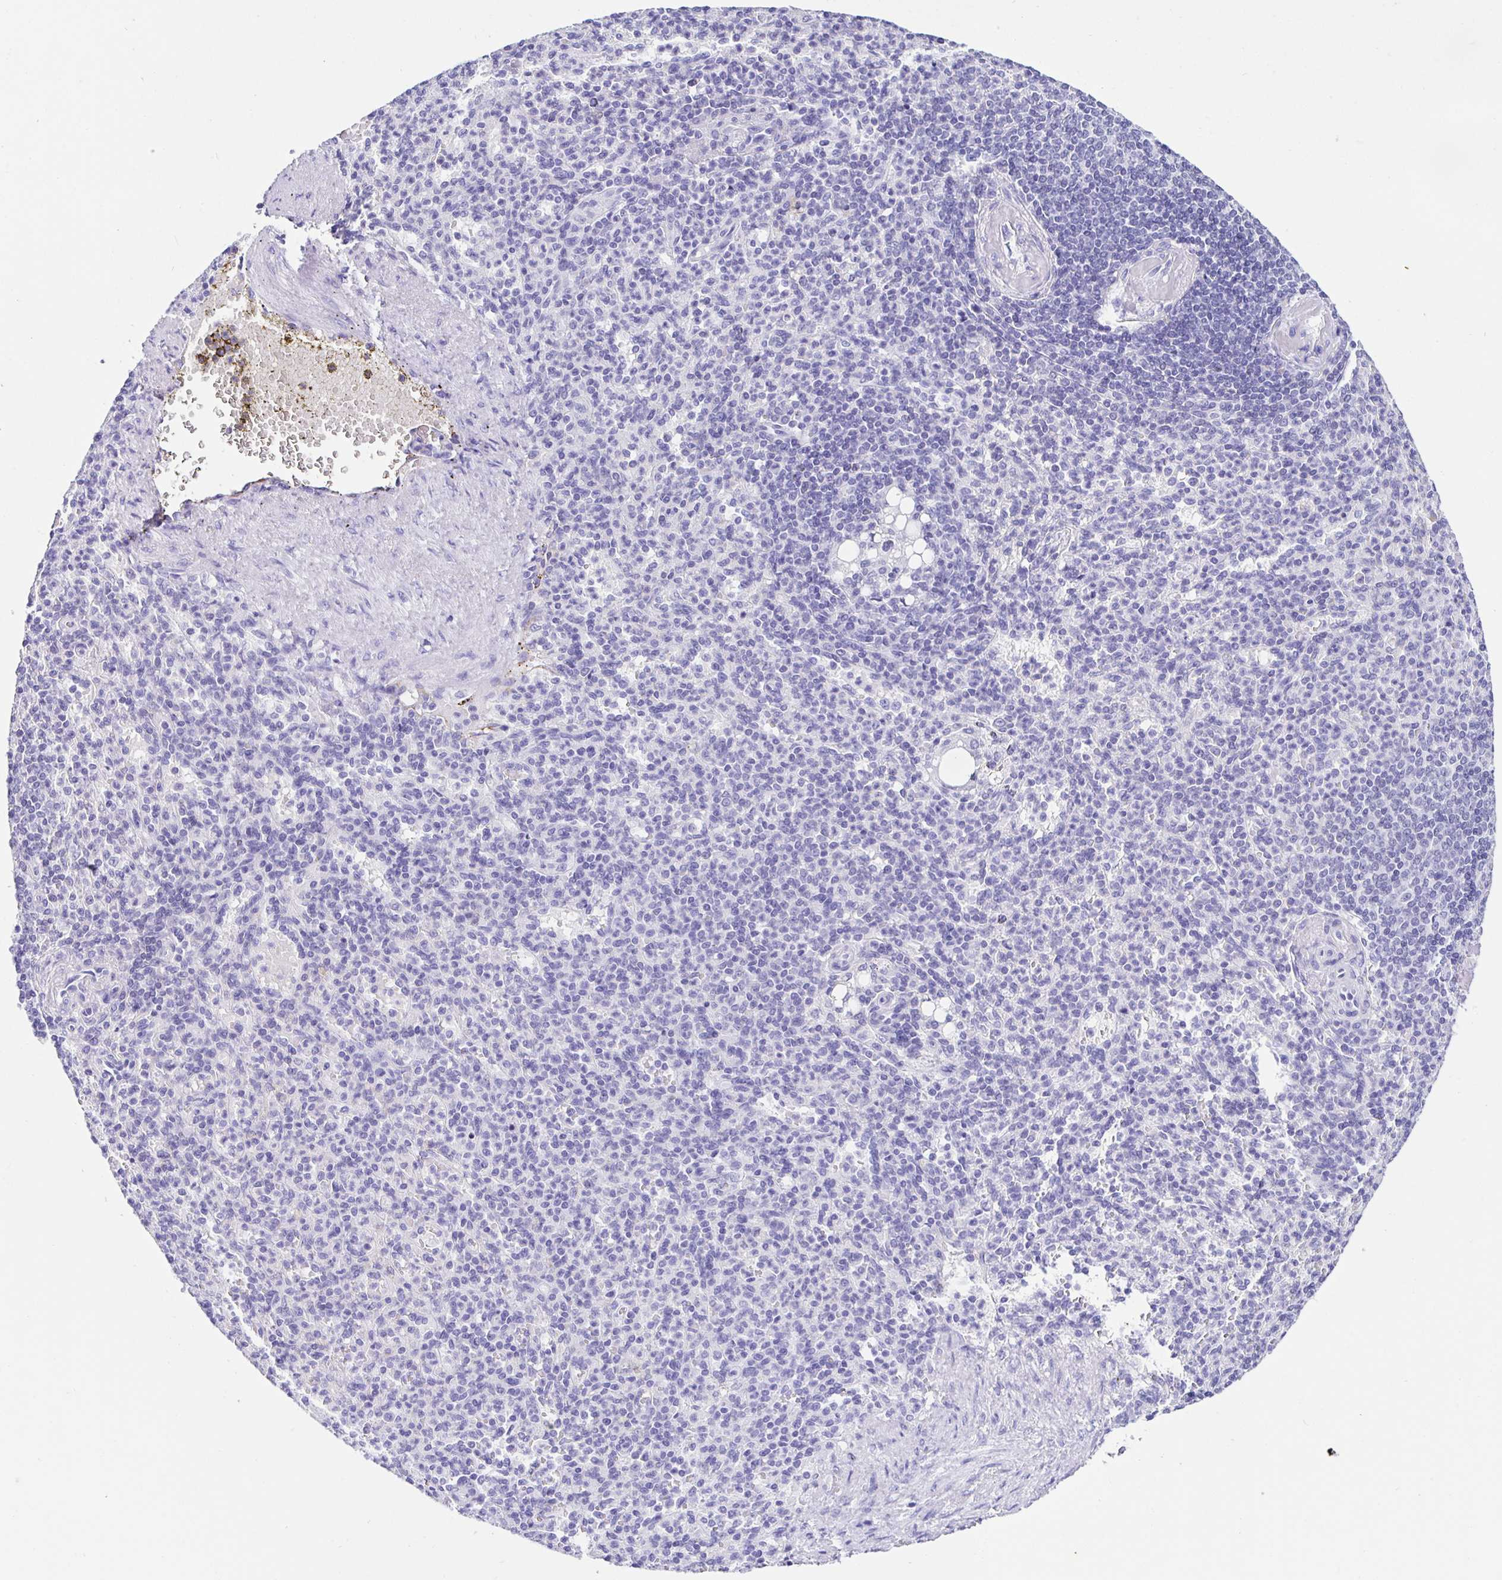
{"staining": {"intensity": "negative", "quantity": "none", "location": "none"}, "tissue": "spleen", "cell_type": "Cells in red pulp", "image_type": "normal", "snomed": [{"axis": "morphology", "description": "Normal tissue, NOS"}, {"axis": "topography", "description": "Spleen"}], "caption": "Human spleen stained for a protein using immunohistochemistry exhibits no positivity in cells in red pulp.", "gene": "PRAMEF18", "patient": {"sex": "female", "age": 74}}